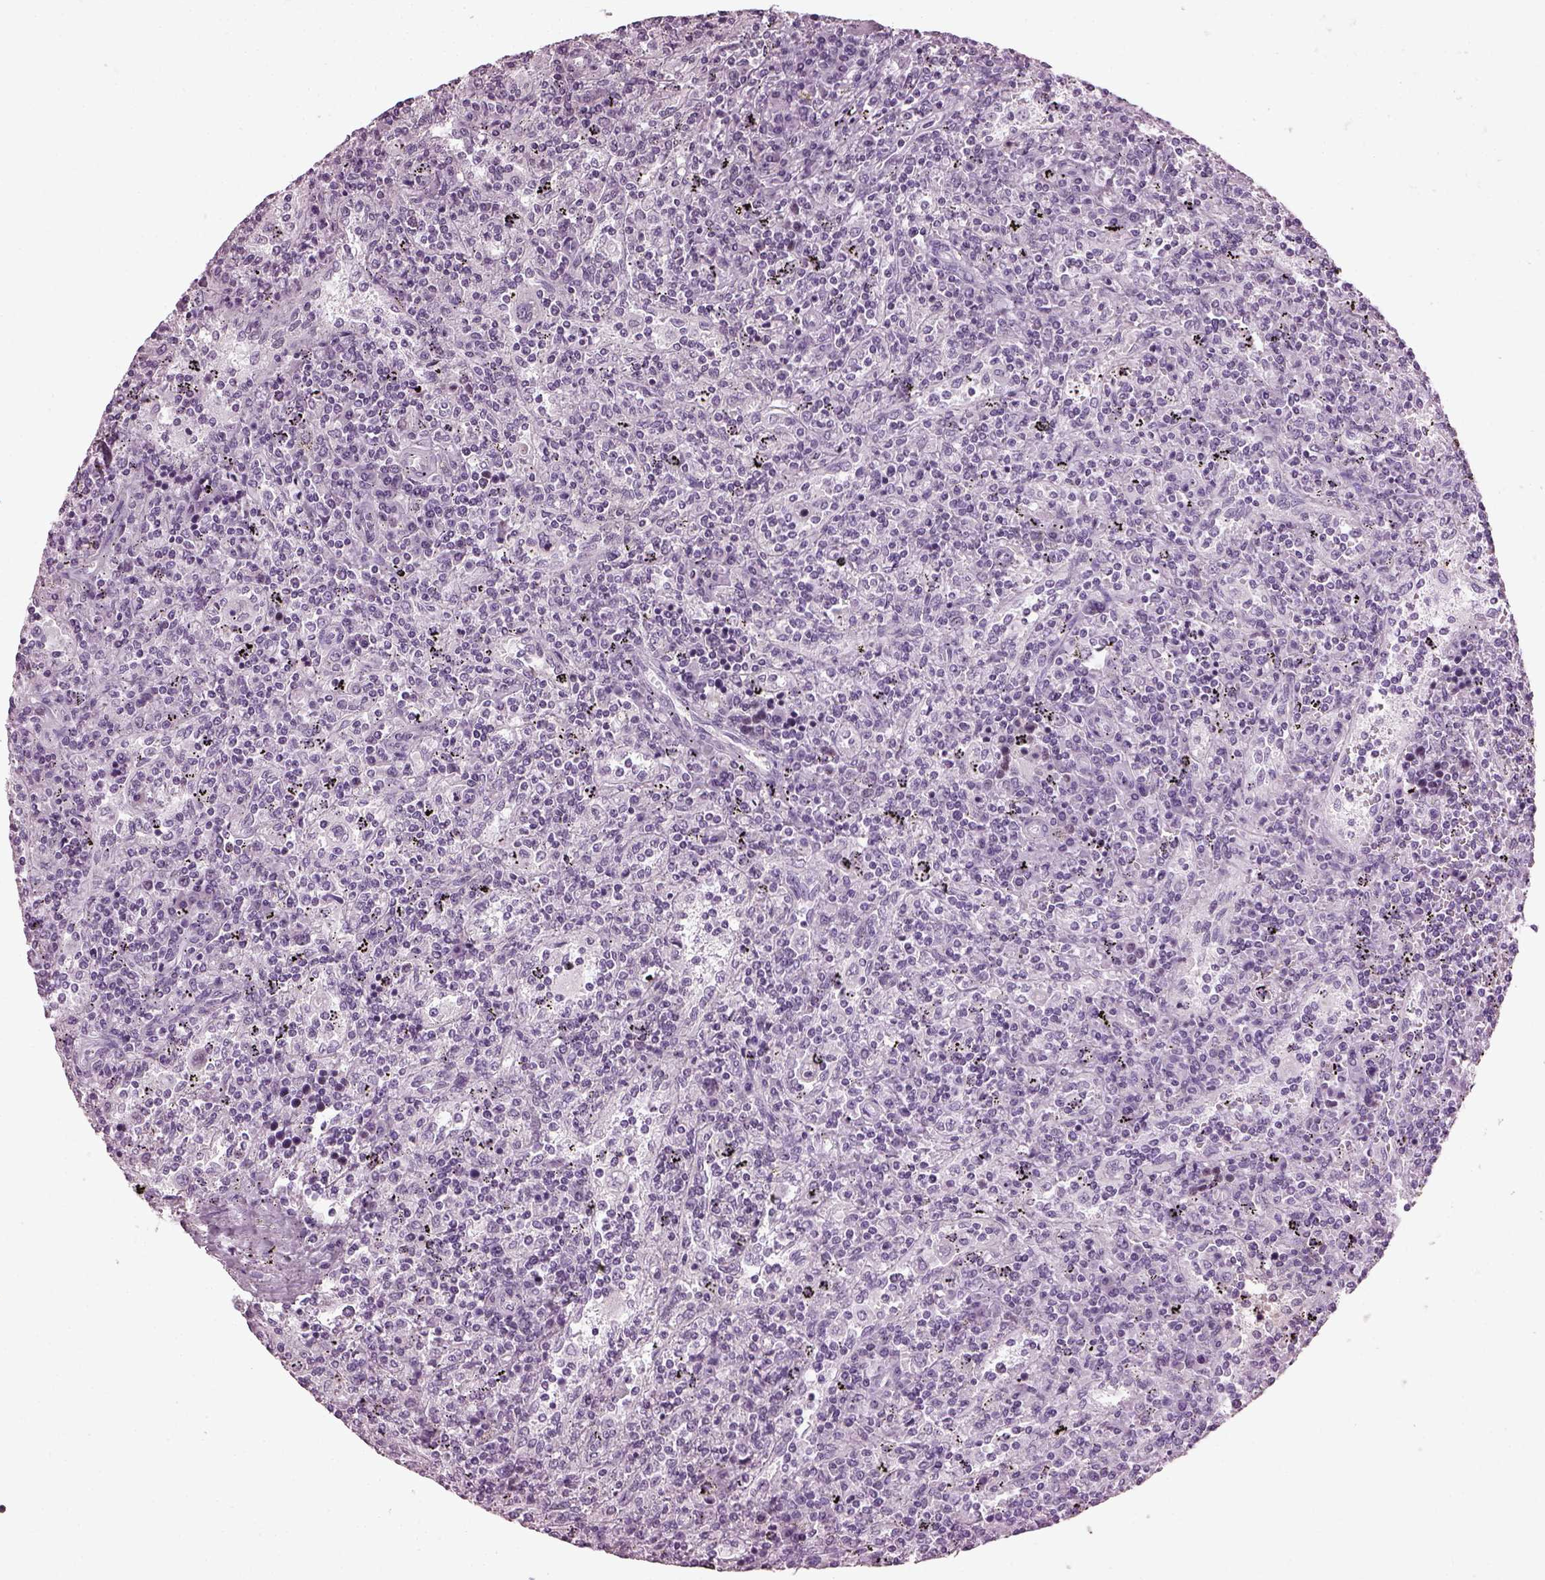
{"staining": {"intensity": "negative", "quantity": "none", "location": "none"}, "tissue": "lymphoma", "cell_type": "Tumor cells", "image_type": "cancer", "snomed": [{"axis": "morphology", "description": "Malignant lymphoma, non-Hodgkin's type, Low grade"}, {"axis": "topography", "description": "Spleen"}], "caption": "The image shows no significant positivity in tumor cells of lymphoma. (Immunohistochemistry, brightfield microscopy, high magnification).", "gene": "ADGRG2", "patient": {"sex": "male", "age": 62}}